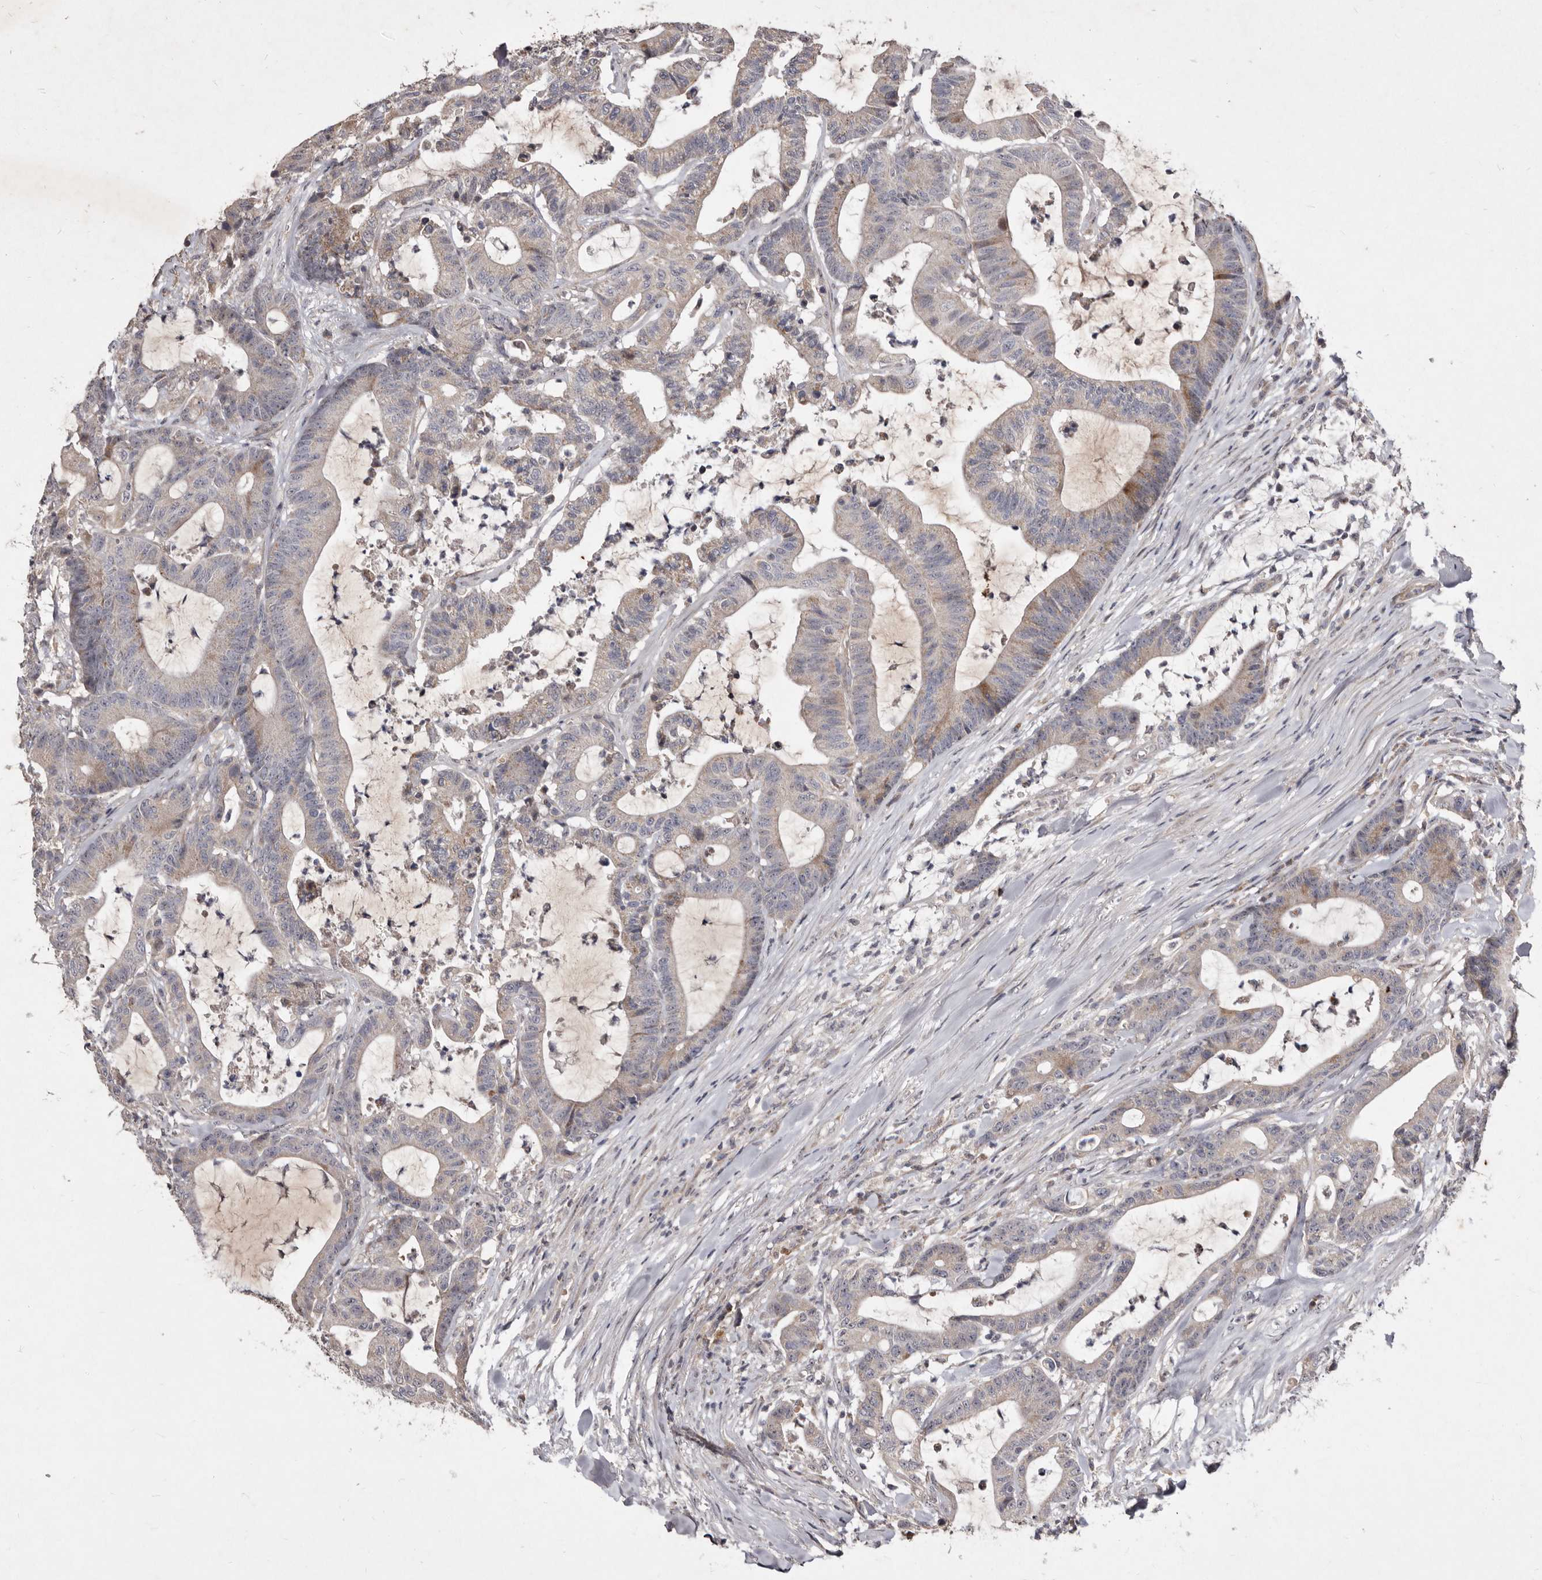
{"staining": {"intensity": "weak", "quantity": "<25%", "location": "cytoplasmic/membranous"}, "tissue": "colorectal cancer", "cell_type": "Tumor cells", "image_type": "cancer", "snomed": [{"axis": "morphology", "description": "Adenocarcinoma, NOS"}, {"axis": "topography", "description": "Colon"}], "caption": "Histopathology image shows no protein positivity in tumor cells of colorectal cancer (adenocarcinoma) tissue.", "gene": "FLAD1", "patient": {"sex": "female", "age": 84}}